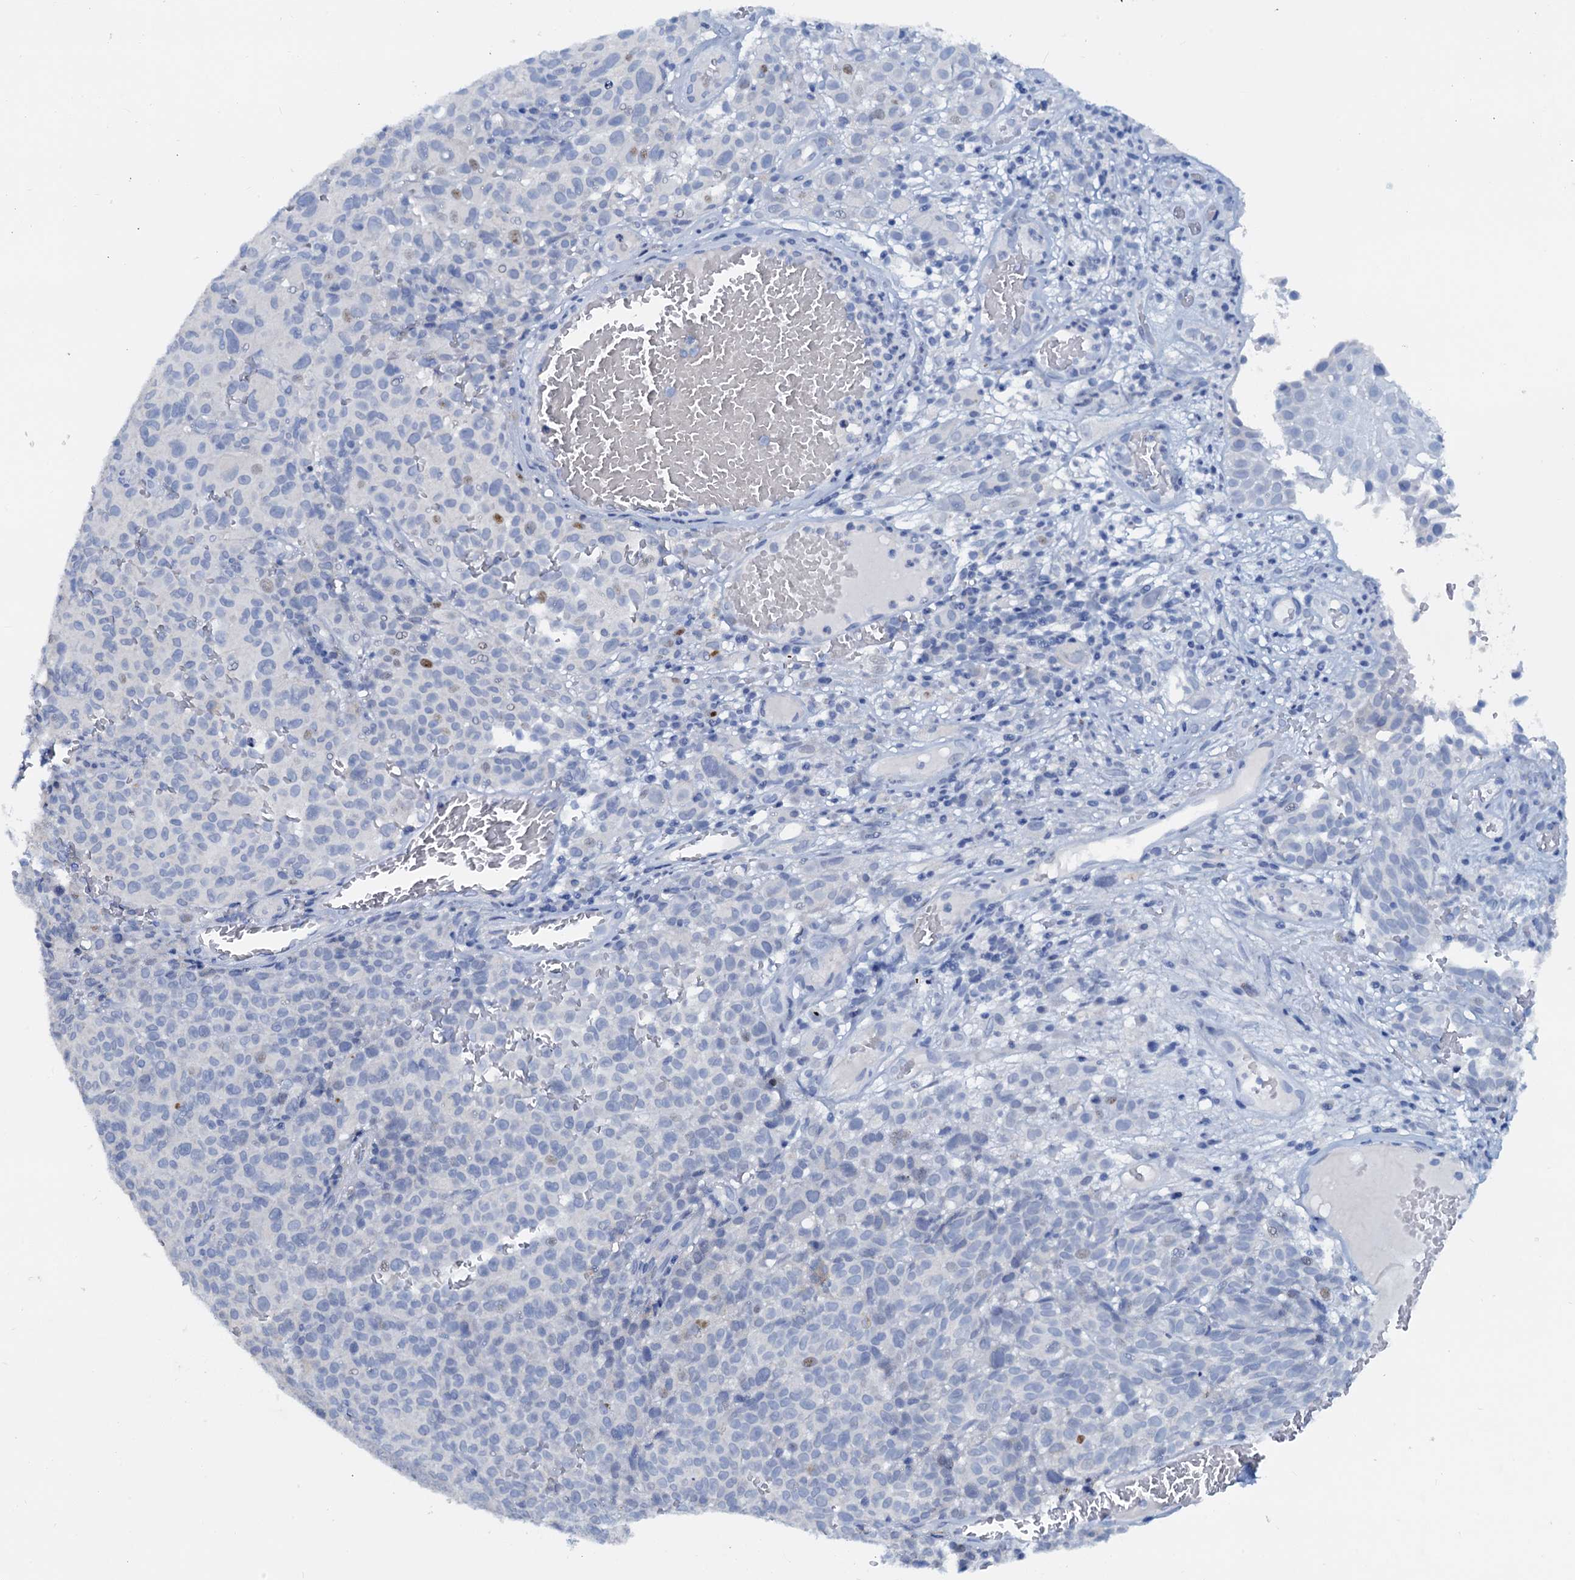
{"staining": {"intensity": "negative", "quantity": "none", "location": "none"}, "tissue": "melanoma", "cell_type": "Tumor cells", "image_type": "cancer", "snomed": [{"axis": "morphology", "description": "Malignant melanoma, NOS"}, {"axis": "topography", "description": "Skin"}], "caption": "A micrograph of human malignant melanoma is negative for staining in tumor cells.", "gene": "PTGES3", "patient": {"sex": "female", "age": 82}}